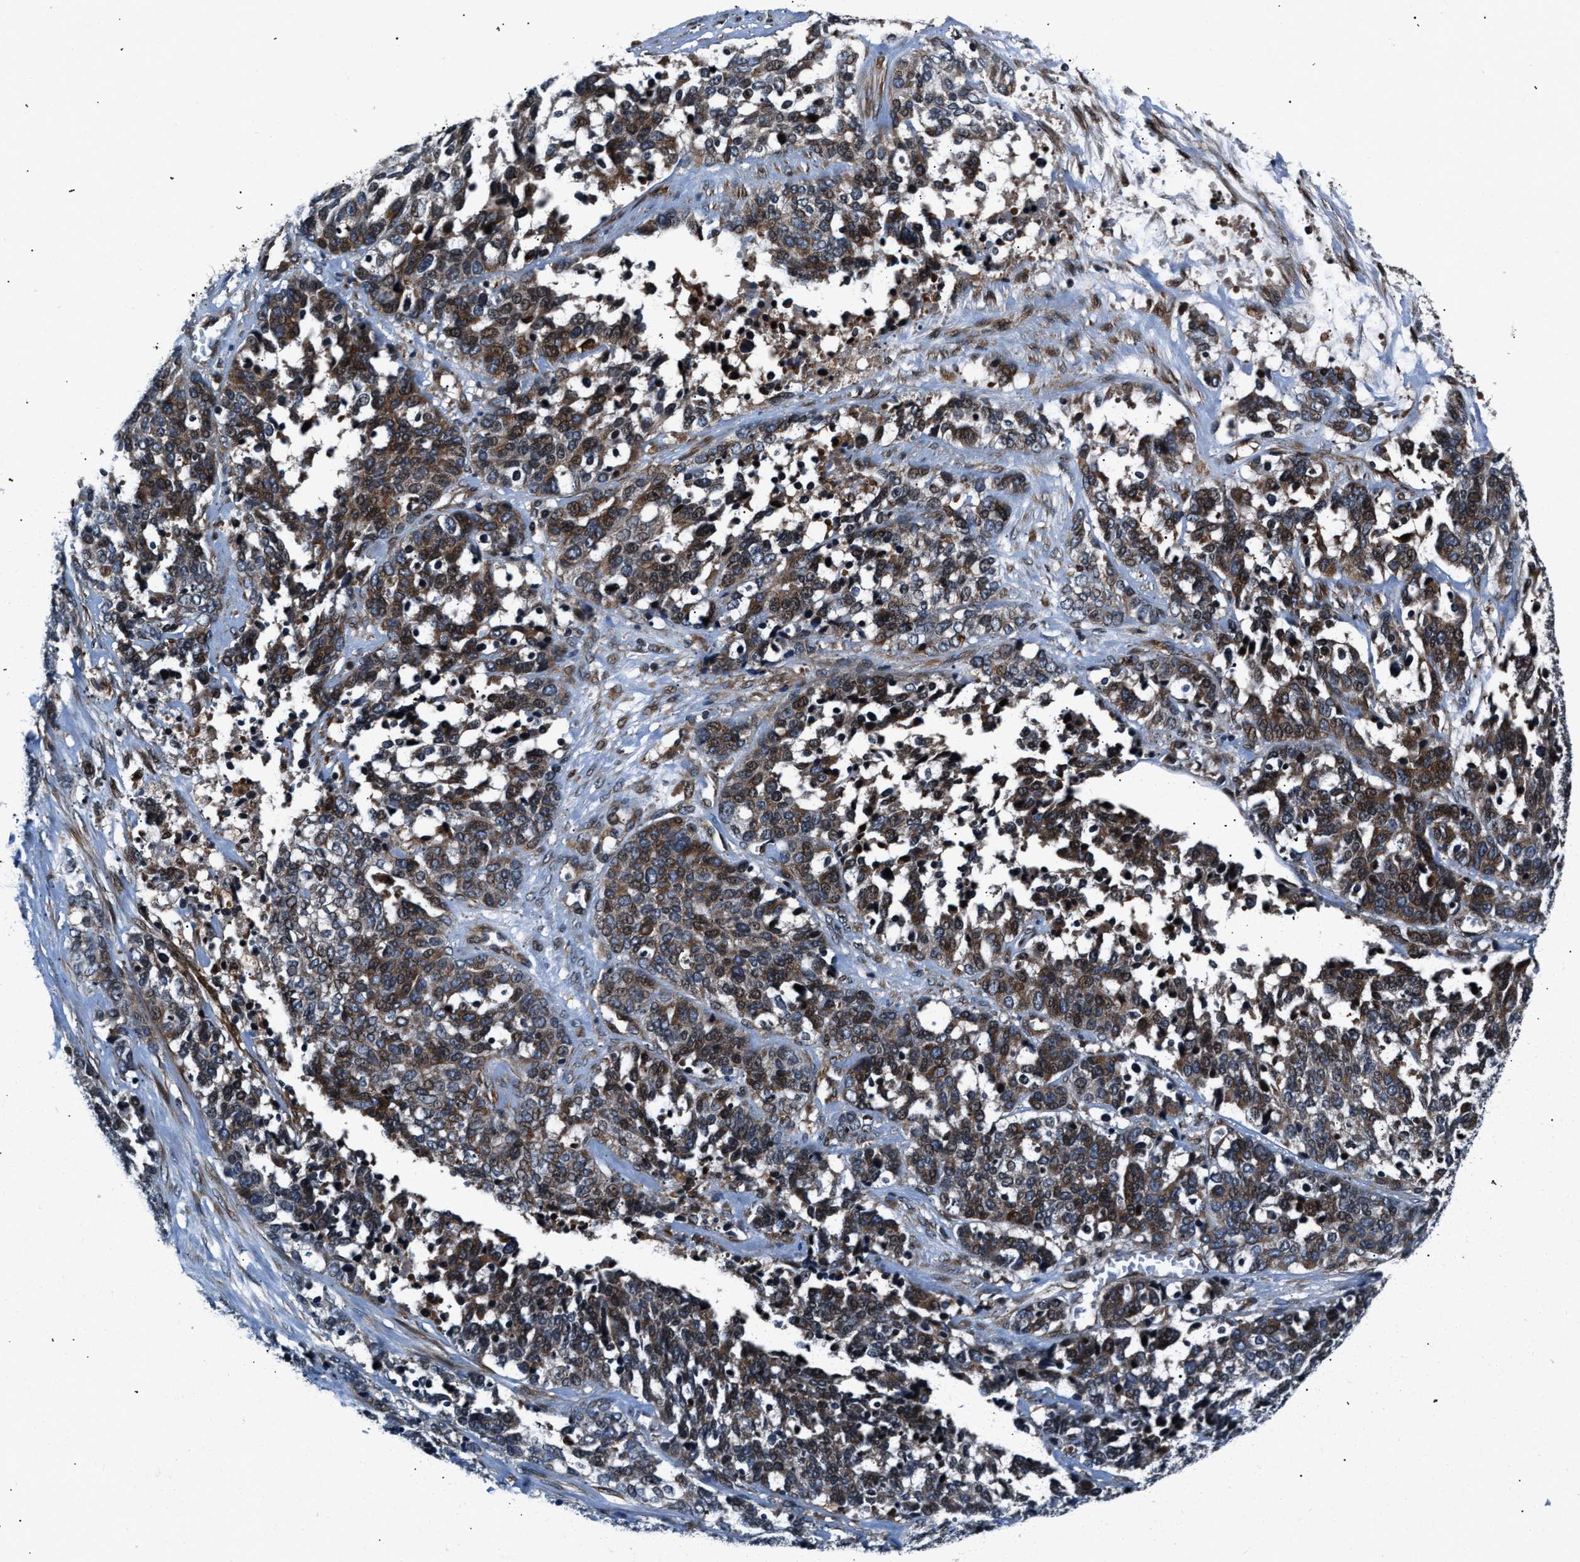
{"staining": {"intensity": "moderate", "quantity": ">75%", "location": "cytoplasmic/membranous"}, "tissue": "ovarian cancer", "cell_type": "Tumor cells", "image_type": "cancer", "snomed": [{"axis": "morphology", "description": "Cystadenocarcinoma, serous, NOS"}, {"axis": "topography", "description": "Ovary"}], "caption": "High-power microscopy captured an IHC micrograph of ovarian cancer, revealing moderate cytoplasmic/membranous expression in approximately >75% of tumor cells.", "gene": "DYNC2I1", "patient": {"sex": "female", "age": 44}}